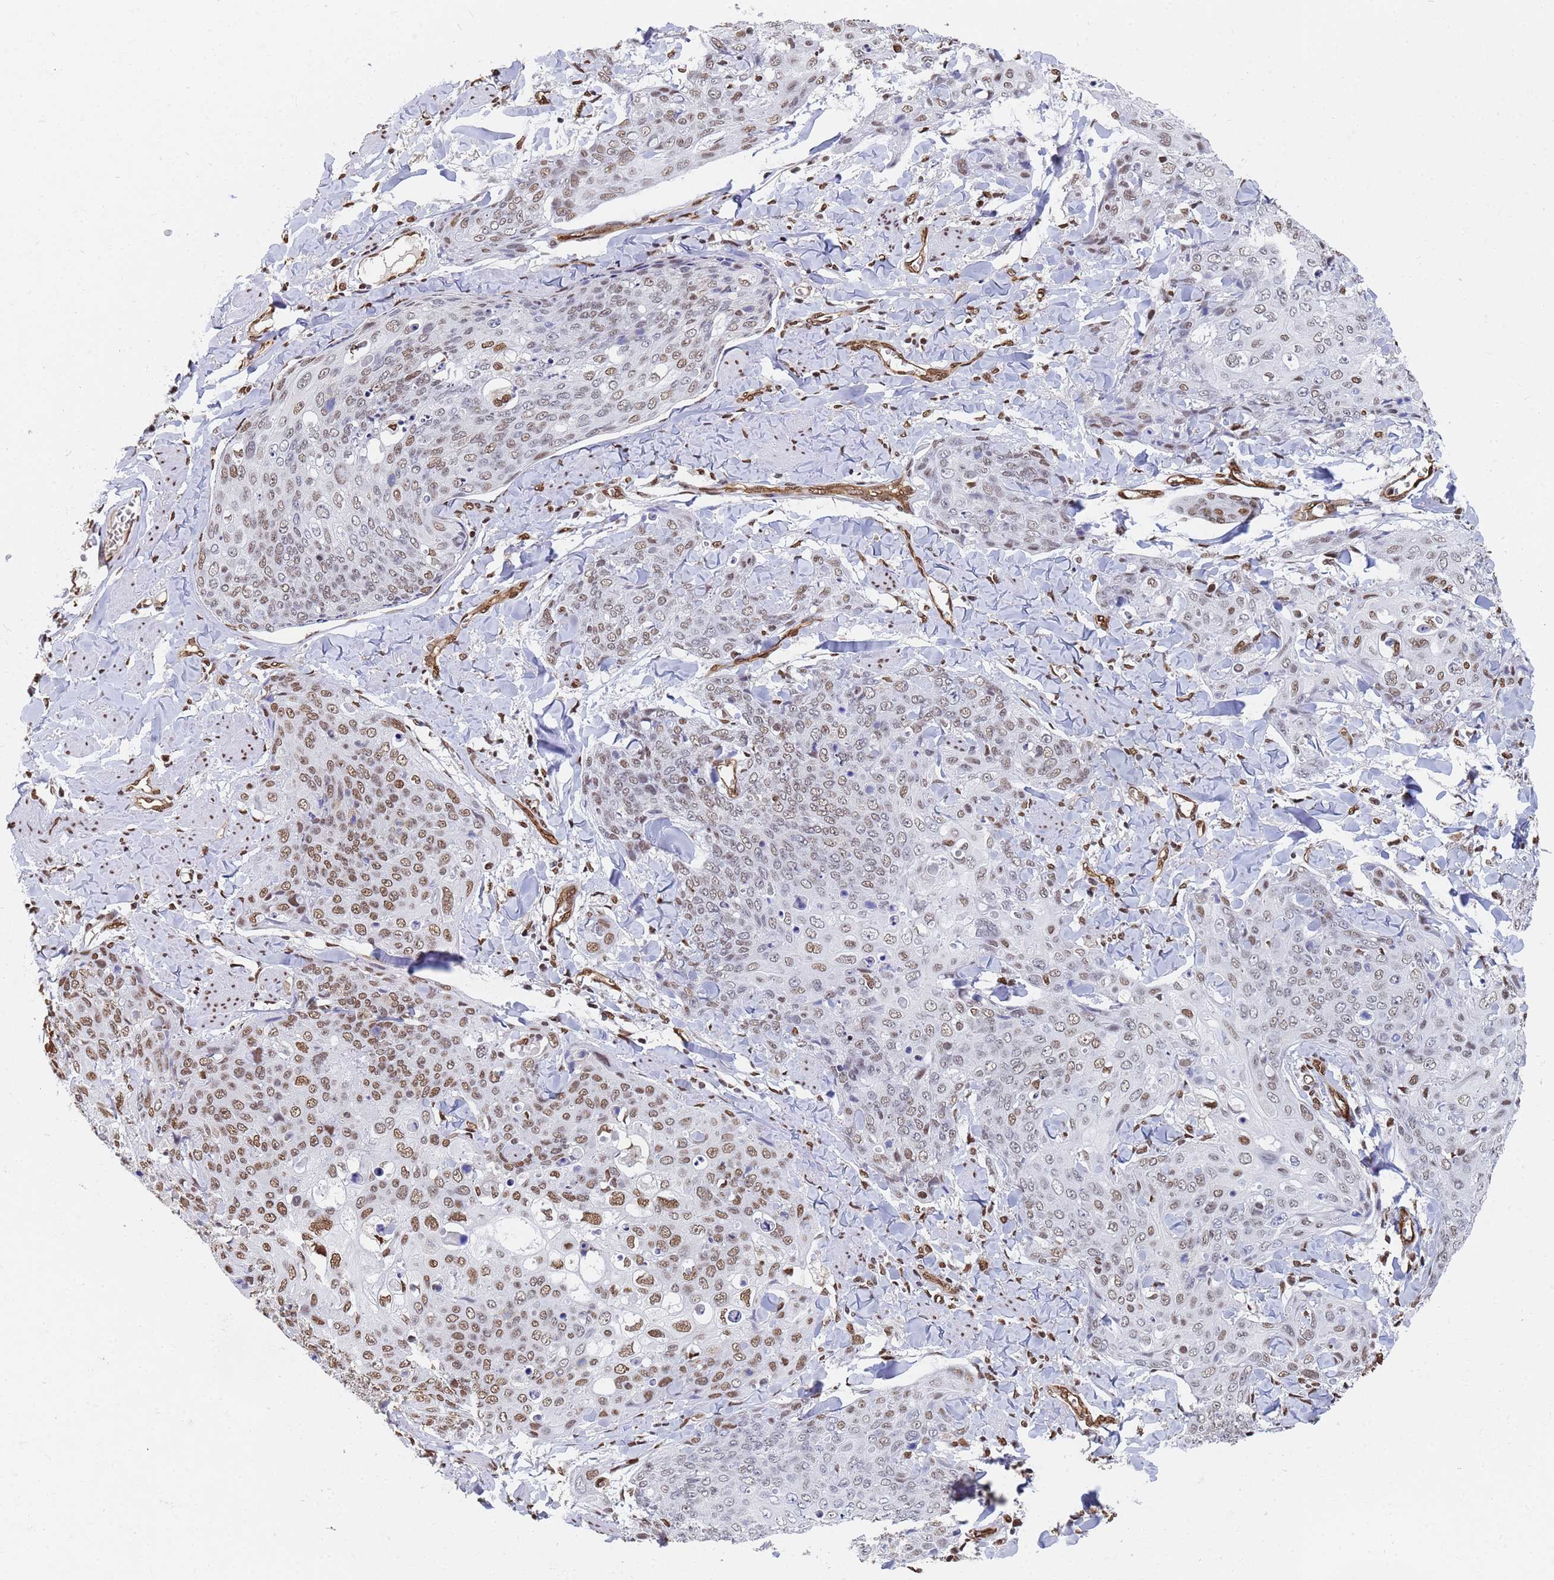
{"staining": {"intensity": "moderate", "quantity": "25%-75%", "location": "nuclear"}, "tissue": "skin cancer", "cell_type": "Tumor cells", "image_type": "cancer", "snomed": [{"axis": "morphology", "description": "Squamous cell carcinoma, NOS"}, {"axis": "topography", "description": "Skin"}, {"axis": "topography", "description": "Vulva"}], "caption": "Immunohistochemical staining of human skin cancer (squamous cell carcinoma) shows moderate nuclear protein staining in about 25%-75% of tumor cells.", "gene": "RAVER2", "patient": {"sex": "female", "age": 85}}